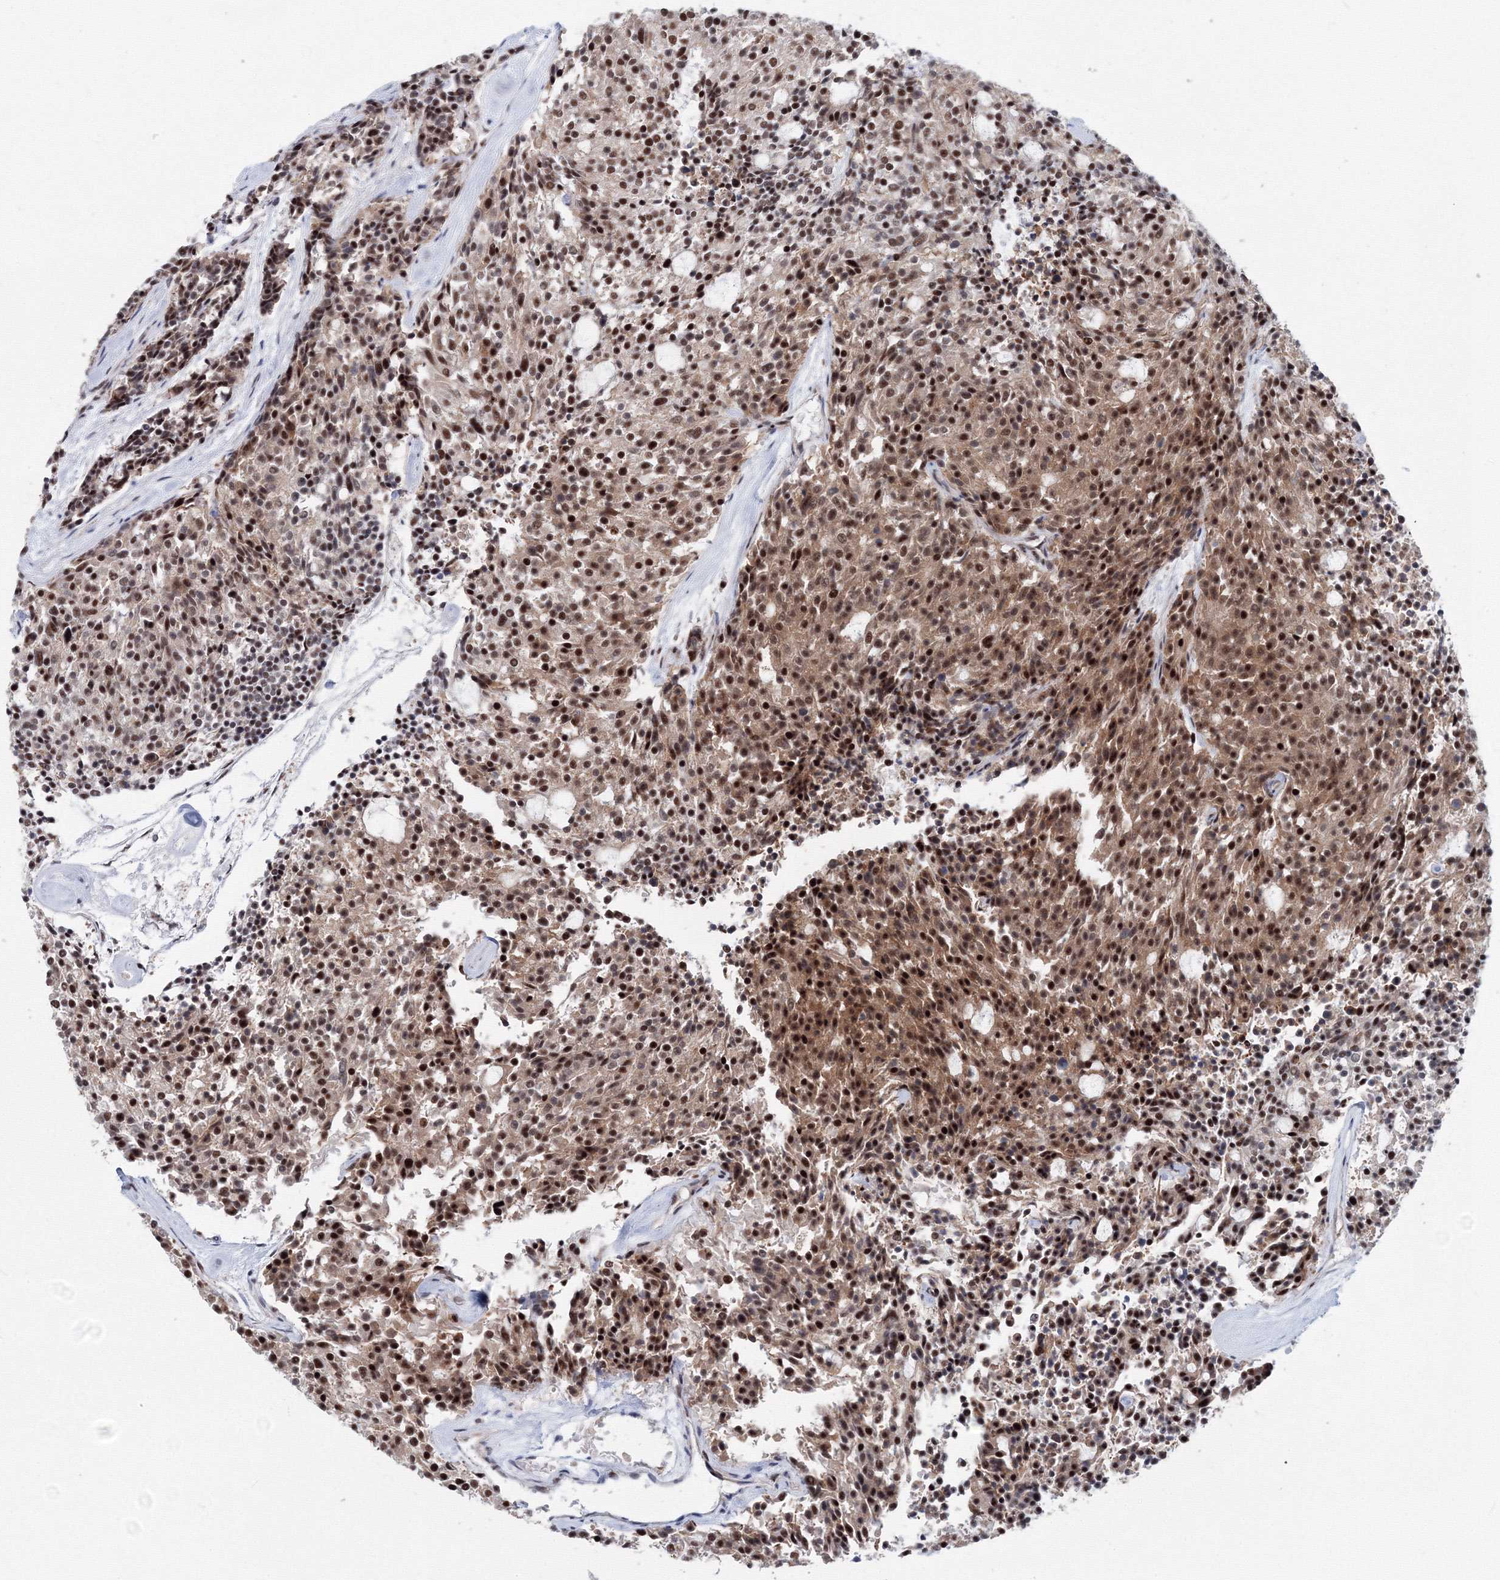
{"staining": {"intensity": "strong", "quantity": ">75%", "location": "nuclear"}, "tissue": "carcinoid", "cell_type": "Tumor cells", "image_type": "cancer", "snomed": [{"axis": "morphology", "description": "Carcinoid, malignant, NOS"}, {"axis": "topography", "description": "Pancreas"}], "caption": "Immunohistochemical staining of carcinoid (malignant) demonstrates high levels of strong nuclear protein staining in about >75% of tumor cells. Nuclei are stained in blue.", "gene": "SF3B6", "patient": {"sex": "female", "age": 54}}